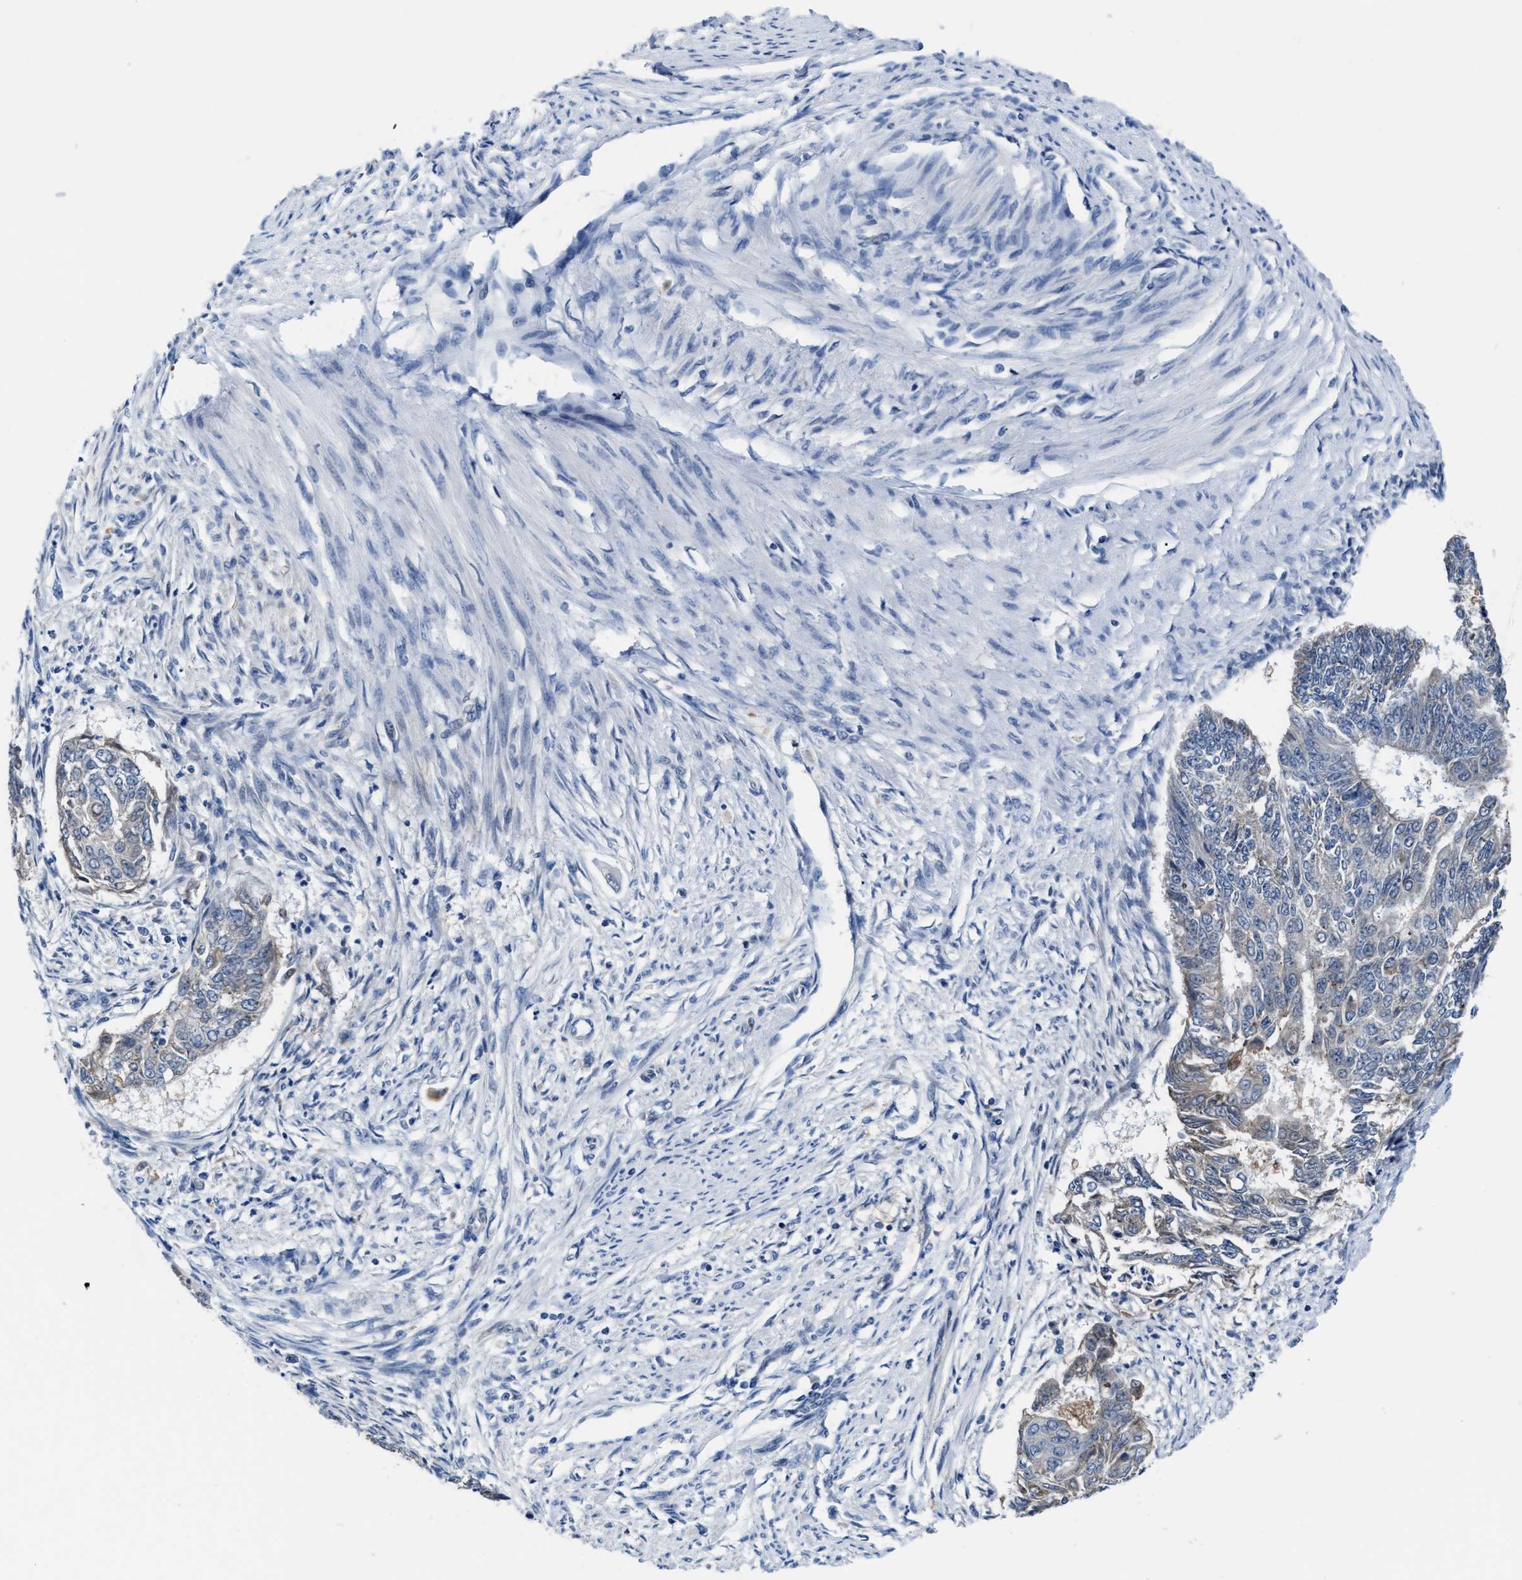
{"staining": {"intensity": "negative", "quantity": "none", "location": "none"}, "tissue": "endometrial cancer", "cell_type": "Tumor cells", "image_type": "cancer", "snomed": [{"axis": "morphology", "description": "Adenocarcinoma, NOS"}, {"axis": "topography", "description": "Endometrium"}], "caption": "Tumor cells show no significant positivity in endometrial adenocarcinoma. (IHC, brightfield microscopy, high magnification).", "gene": "GHITM", "patient": {"sex": "female", "age": 32}}